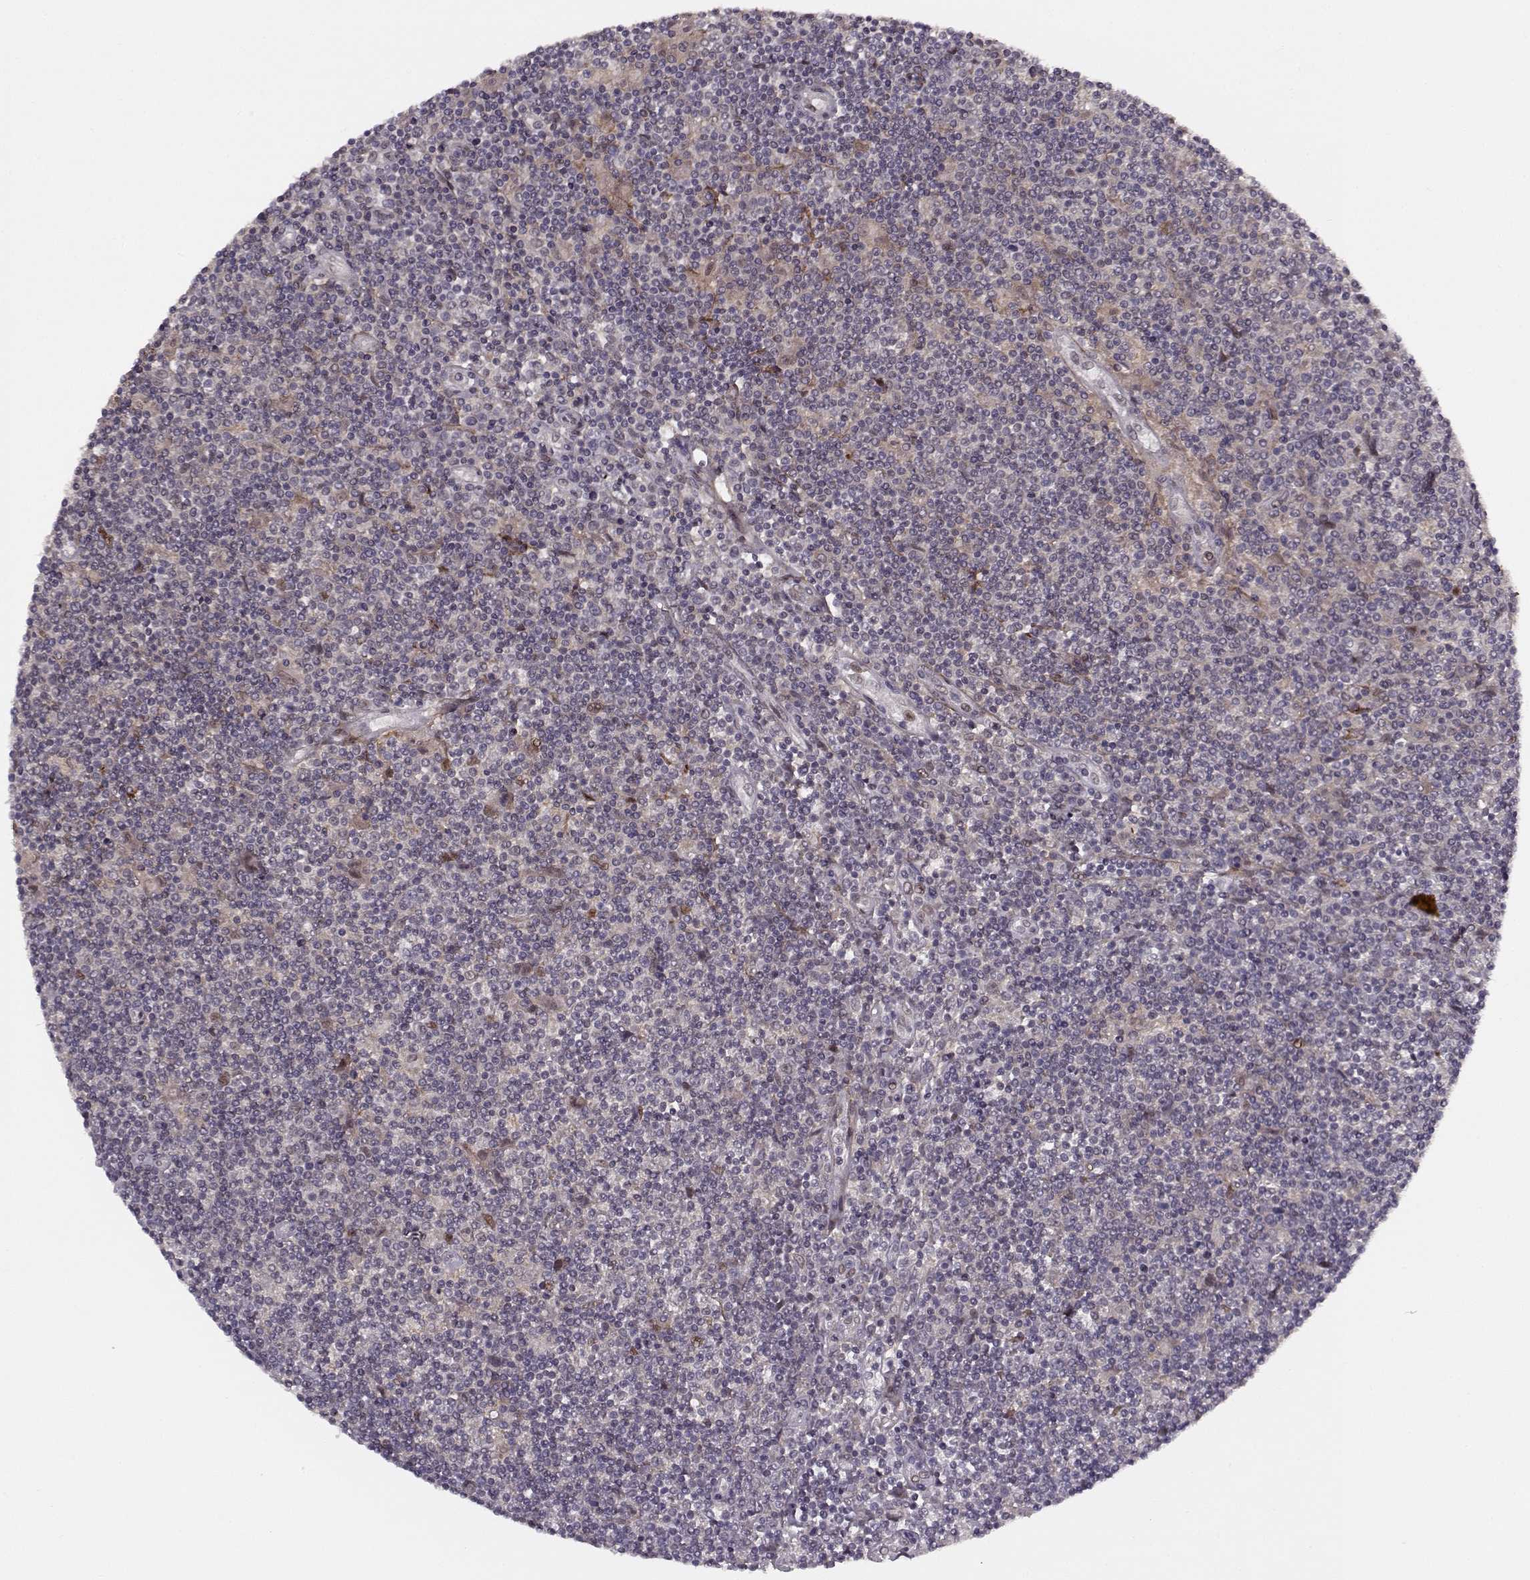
{"staining": {"intensity": "negative", "quantity": "none", "location": "none"}, "tissue": "lymphoma", "cell_type": "Tumor cells", "image_type": "cancer", "snomed": [{"axis": "morphology", "description": "Hodgkin's disease, NOS"}, {"axis": "topography", "description": "Lymph node"}], "caption": "A photomicrograph of lymphoma stained for a protein shows no brown staining in tumor cells.", "gene": "DENND4B", "patient": {"sex": "male", "age": 40}}